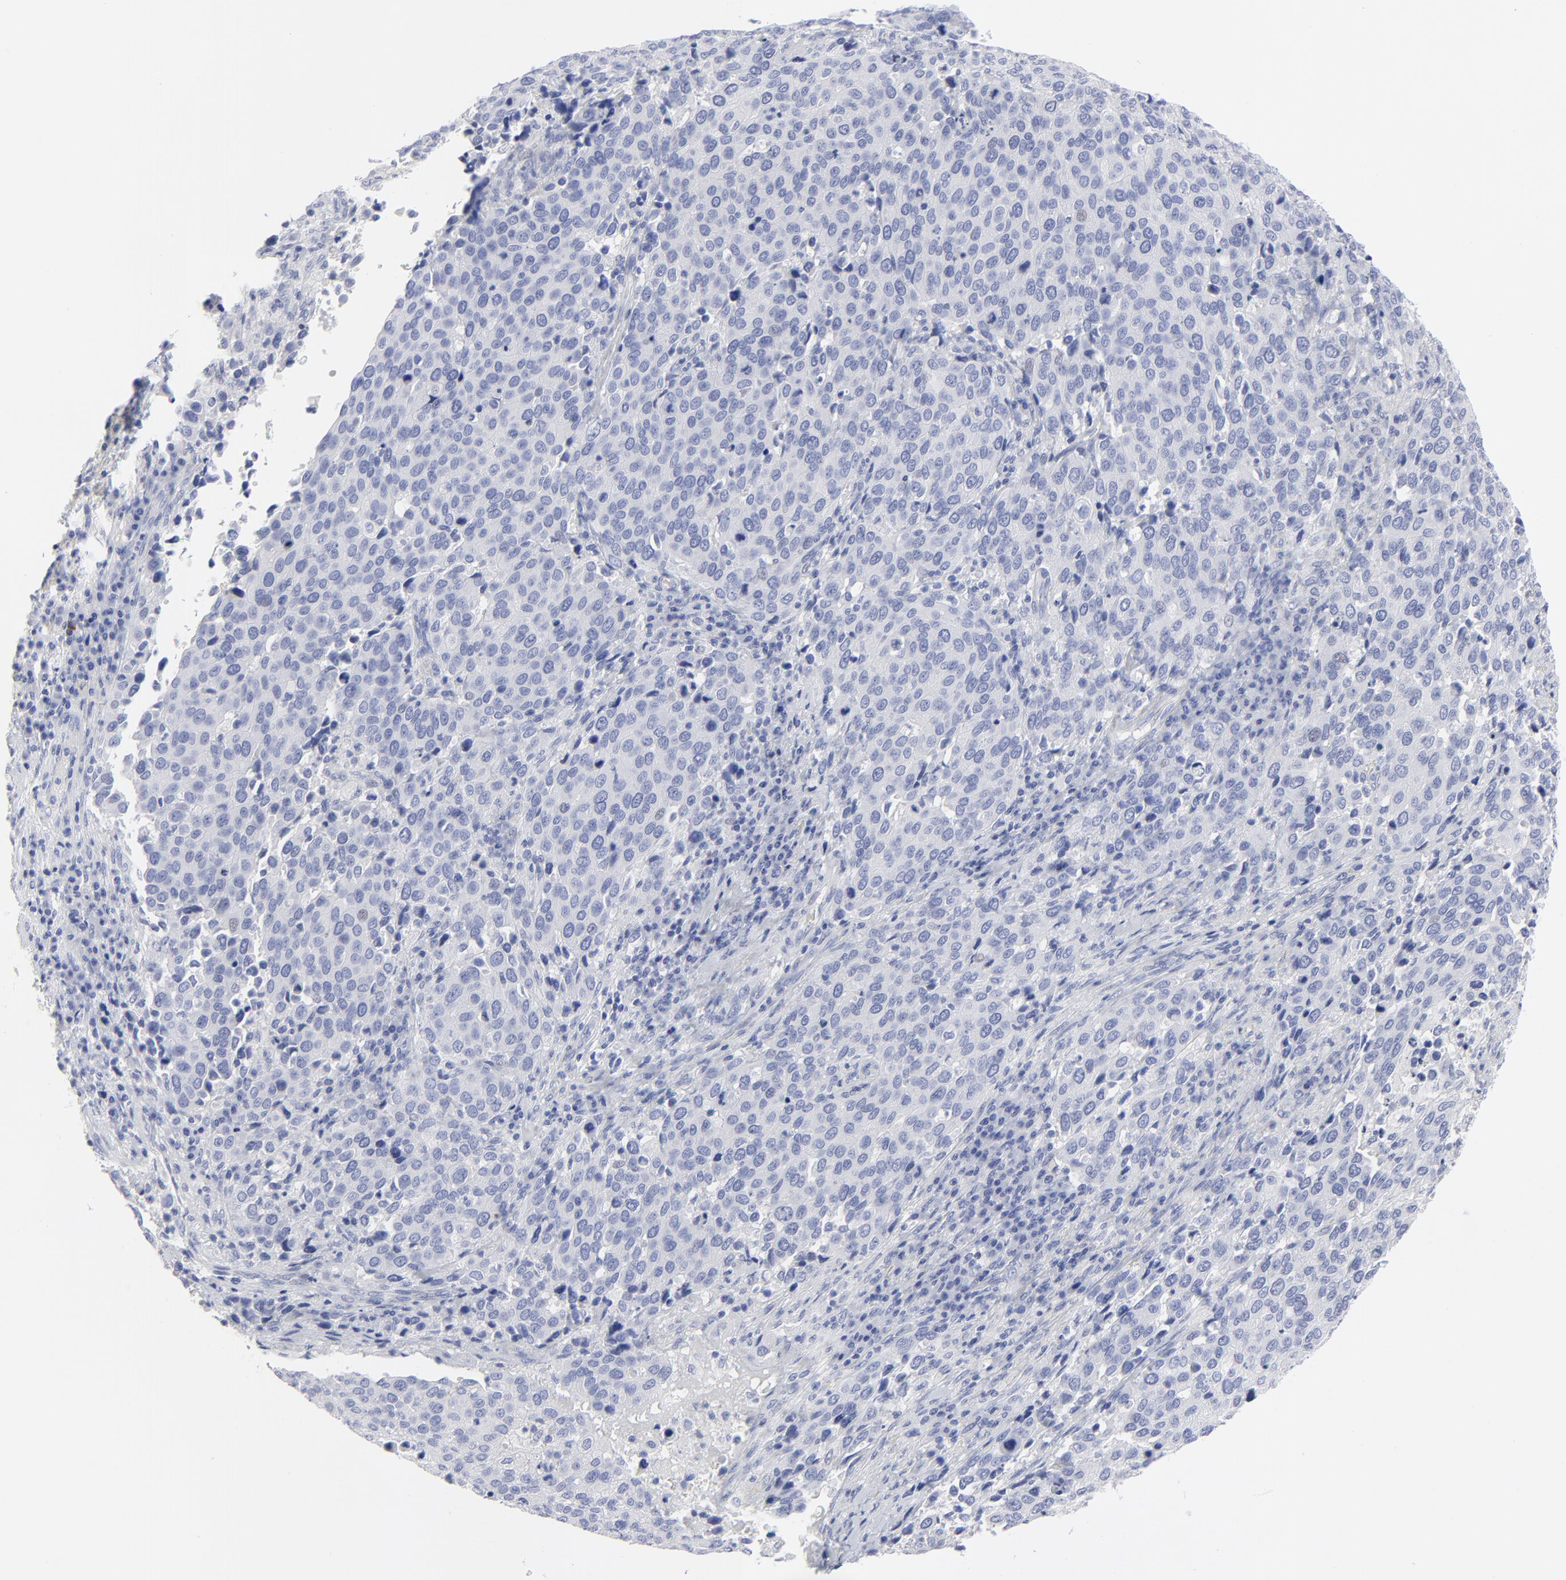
{"staining": {"intensity": "negative", "quantity": "none", "location": "none"}, "tissue": "cervical cancer", "cell_type": "Tumor cells", "image_type": "cancer", "snomed": [{"axis": "morphology", "description": "Squamous cell carcinoma, NOS"}, {"axis": "topography", "description": "Cervix"}], "caption": "Immunohistochemistry (IHC) of cervical cancer reveals no positivity in tumor cells.", "gene": "PSD3", "patient": {"sex": "female", "age": 54}}